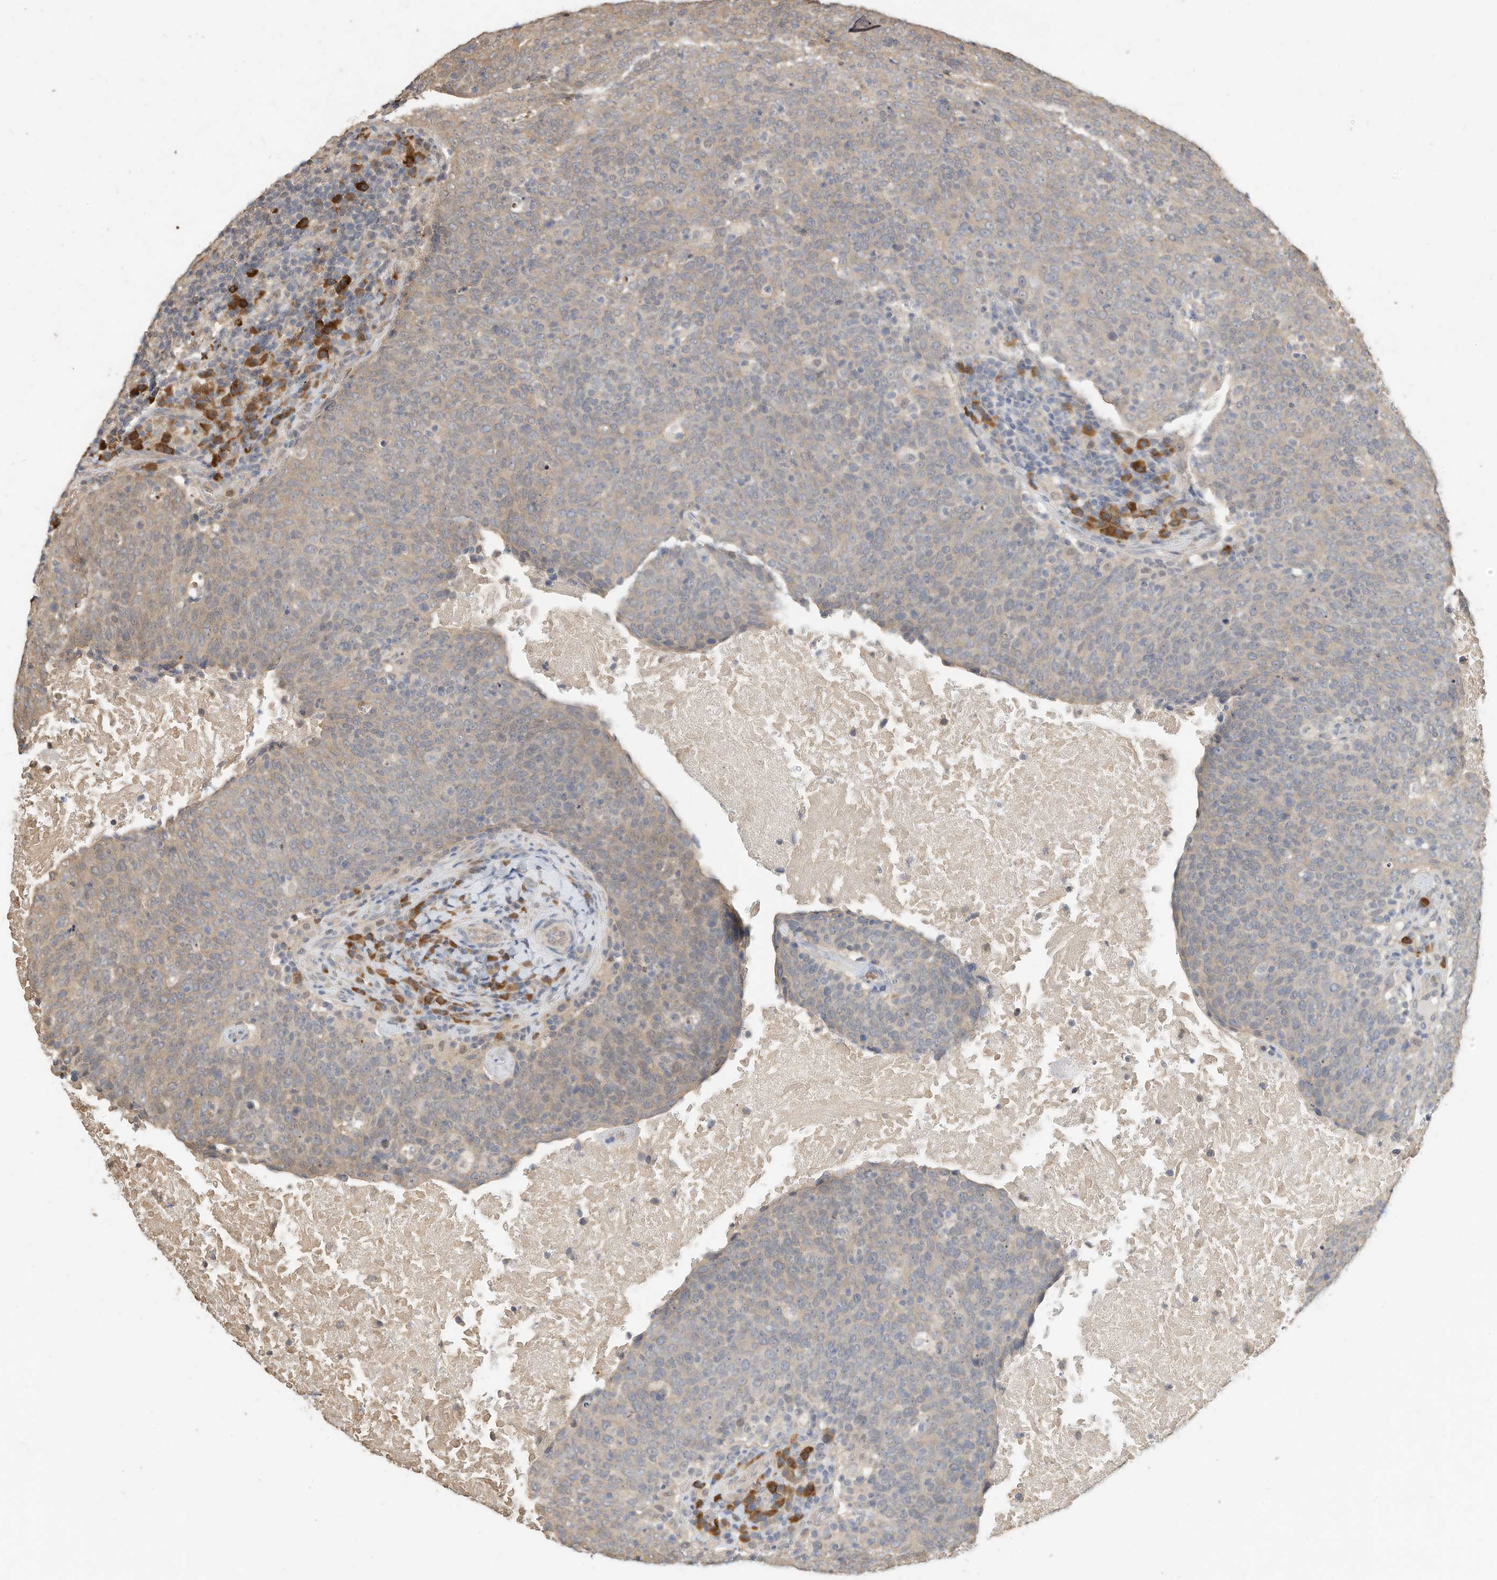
{"staining": {"intensity": "weak", "quantity": "25%-75%", "location": "cytoplasmic/membranous"}, "tissue": "head and neck cancer", "cell_type": "Tumor cells", "image_type": "cancer", "snomed": [{"axis": "morphology", "description": "Squamous cell carcinoma, NOS"}, {"axis": "morphology", "description": "Squamous cell carcinoma, metastatic, NOS"}, {"axis": "topography", "description": "Lymph node"}, {"axis": "topography", "description": "Head-Neck"}], "caption": "Immunohistochemical staining of human head and neck squamous cell carcinoma reveals low levels of weak cytoplasmic/membranous expression in approximately 25%-75% of tumor cells. (IHC, brightfield microscopy, high magnification).", "gene": "OFD1", "patient": {"sex": "male", "age": 62}}